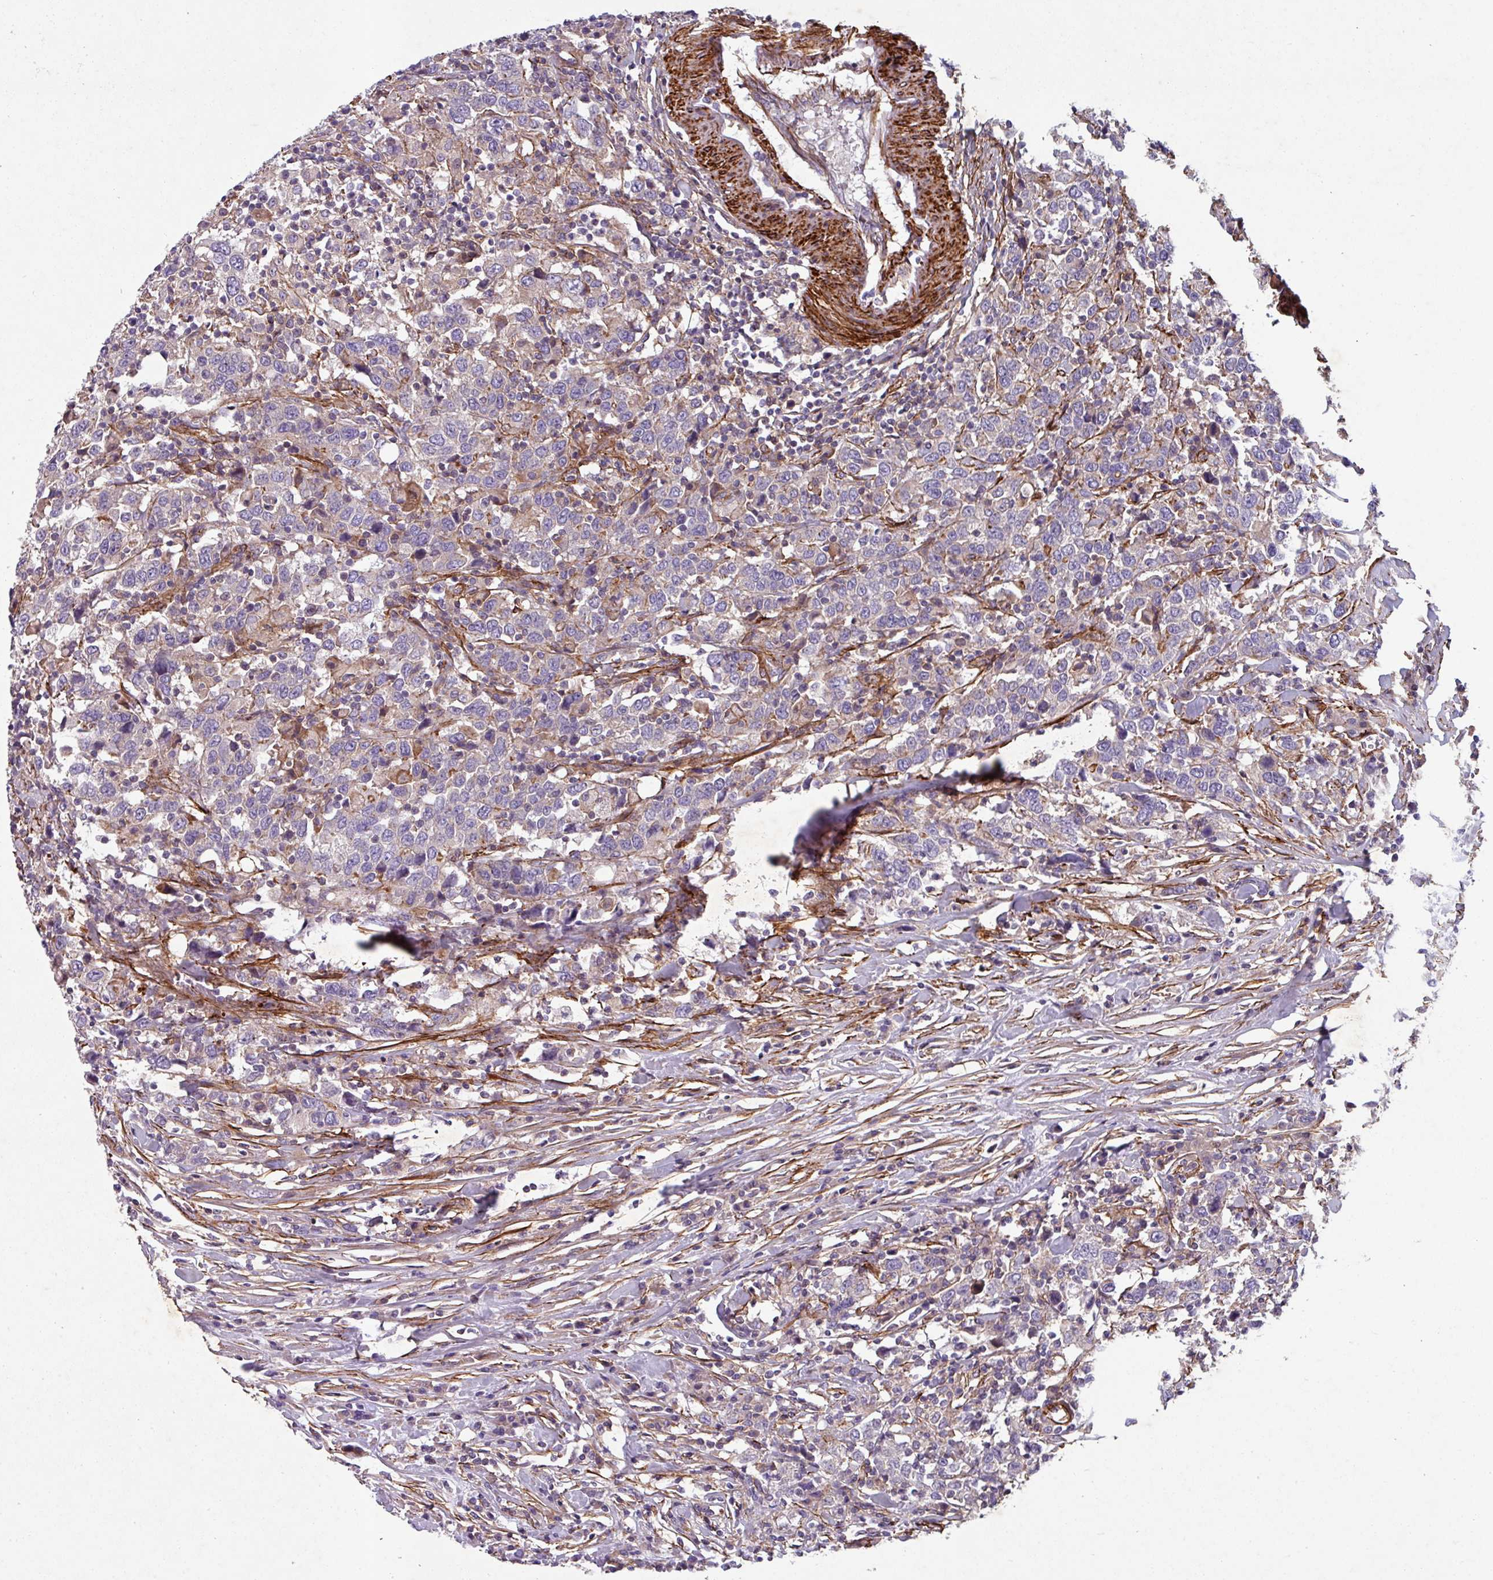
{"staining": {"intensity": "negative", "quantity": "none", "location": "none"}, "tissue": "urothelial cancer", "cell_type": "Tumor cells", "image_type": "cancer", "snomed": [{"axis": "morphology", "description": "Urothelial carcinoma, High grade"}, {"axis": "topography", "description": "Urinary bladder"}], "caption": "Urothelial cancer stained for a protein using IHC displays no positivity tumor cells.", "gene": "ATP2C2", "patient": {"sex": "male", "age": 61}}